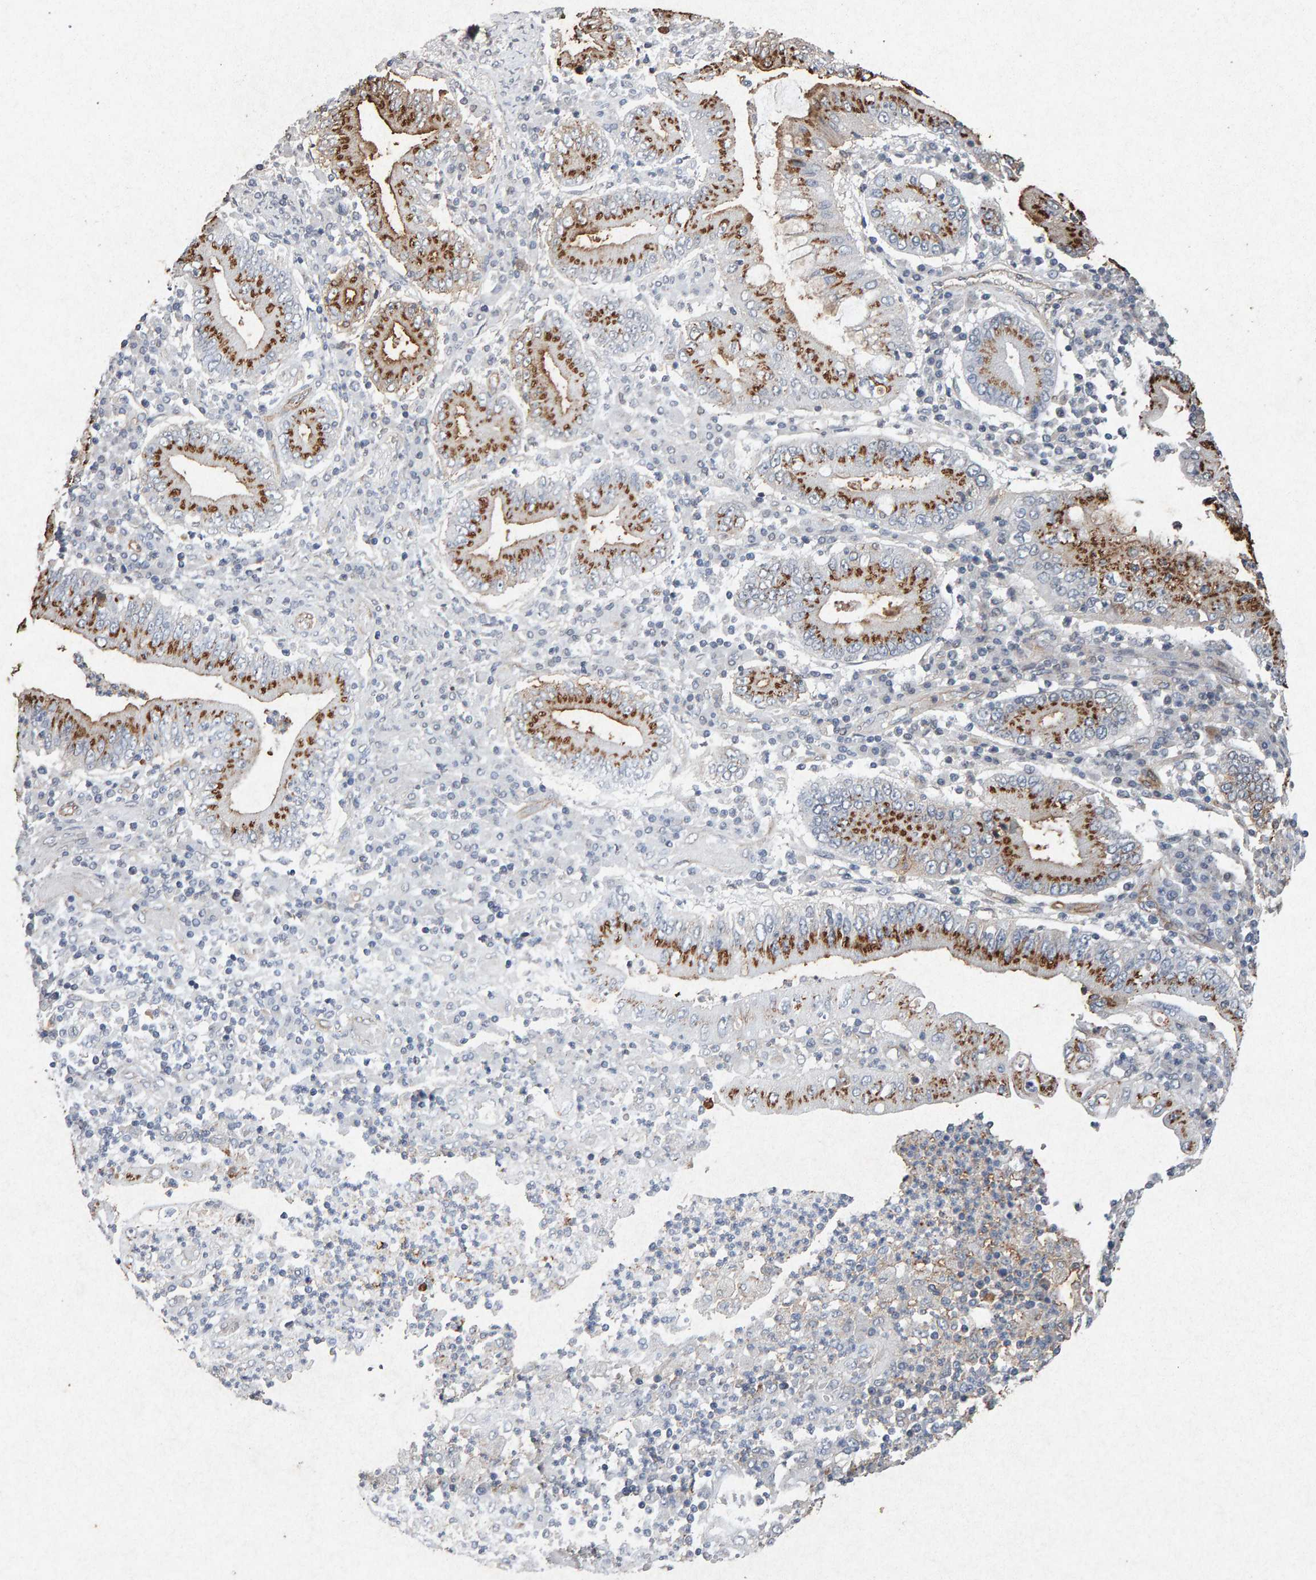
{"staining": {"intensity": "moderate", "quantity": ">75%", "location": "cytoplasmic/membranous"}, "tissue": "stomach cancer", "cell_type": "Tumor cells", "image_type": "cancer", "snomed": [{"axis": "morphology", "description": "Normal tissue, NOS"}, {"axis": "morphology", "description": "Adenocarcinoma, NOS"}, {"axis": "topography", "description": "Esophagus"}, {"axis": "topography", "description": "Stomach, upper"}, {"axis": "topography", "description": "Peripheral nerve tissue"}], "caption": "A brown stain labels moderate cytoplasmic/membranous staining of a protein in stomach cancer tumor cells.", "gene": "PTPRM", "patient": {"sex": "male", "age": 62}}